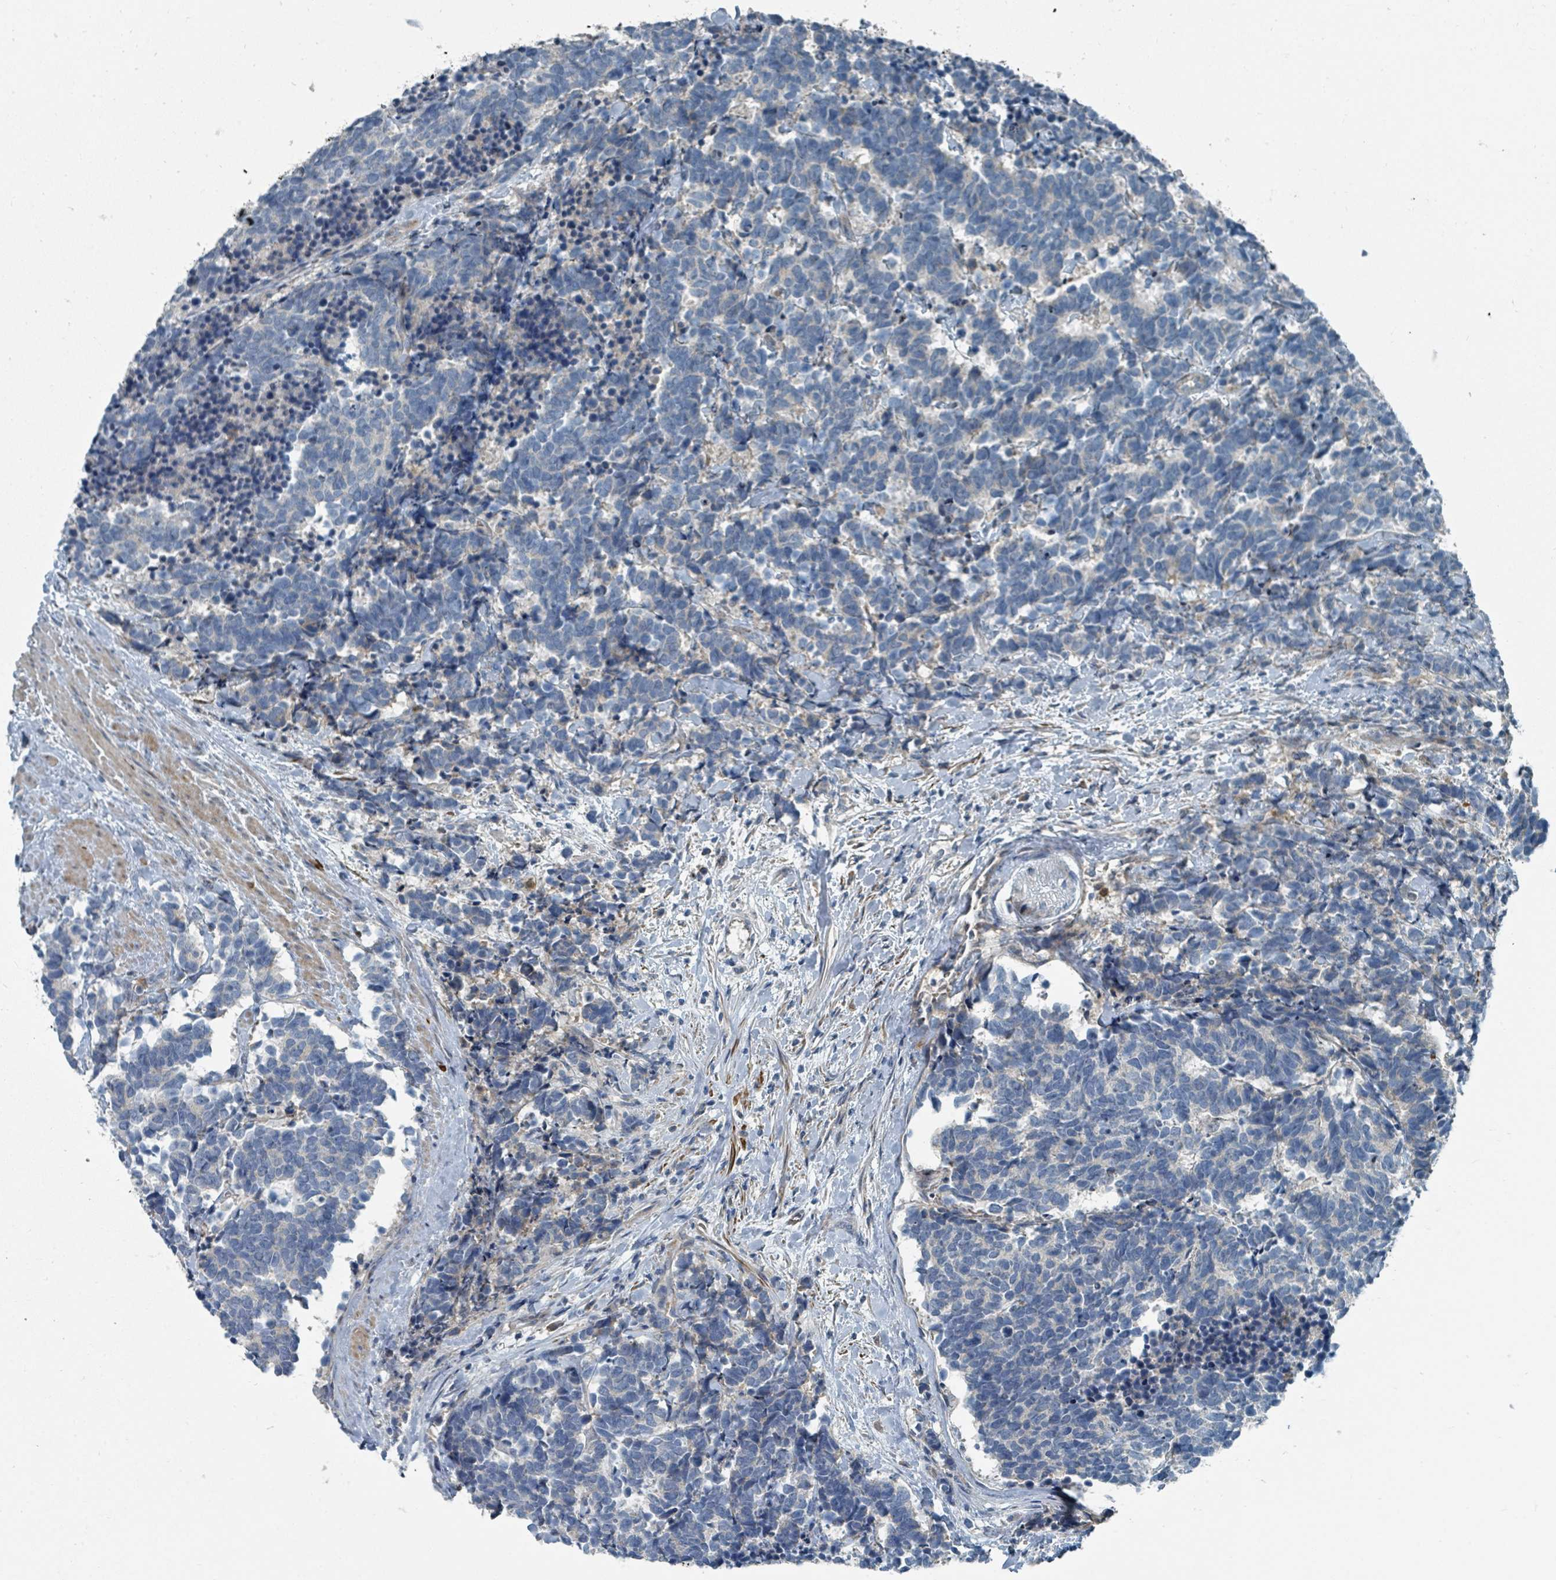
{"staining": {"intensity": "negative", "quantity": "none", "location": "none"}, "tissue": "carcinoid", "cell_type": "Tumor cells", "image_type": "cancer", "snomed": [{"axis": "morphology", "description": "Carcinoma, NOS"}, {"axis": "morphology", "description": "Carcinoid, malignant, NOS"}, {"axis": "topography", "description": "Prostate"}], "caption": "DAB (3,3'-diaminobenzidine) immunohistochemical staining of human carcinoid displays no significant staining in tumor cells.", "gene": "SLC44A5", "patient": {"sex": "male", "age": 57}}